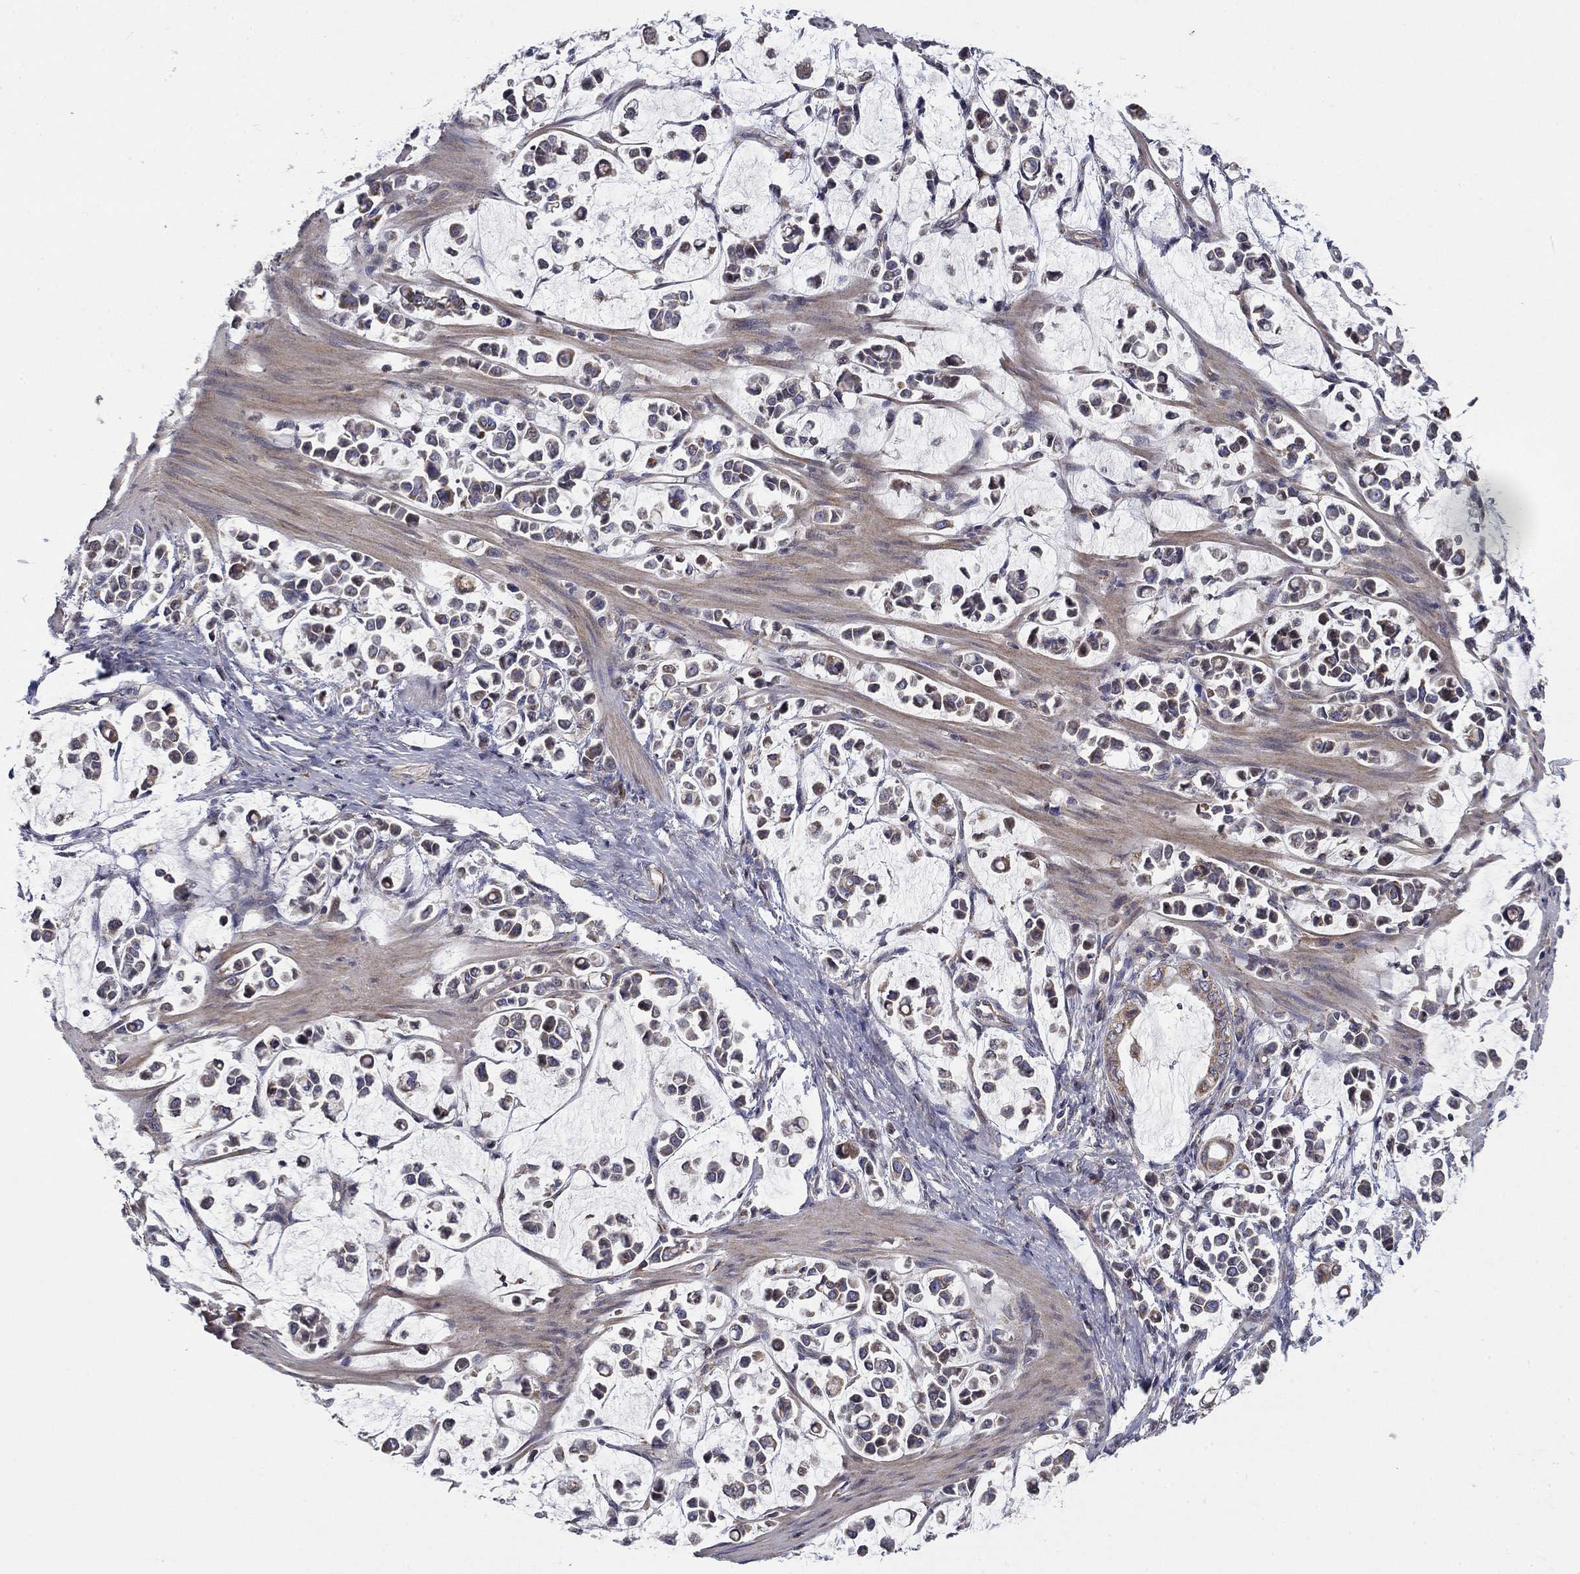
{"staining": {"intensity": "negative", "quantity": "none", "location": "none"}, "tissue": "stomach cancer", "cell_type": "Tumor cells", "image_type": "cancer", "snomed": [{"axis": "morphology", "description": "Adenocarcinoma, NOS"}, {"axis": "topography", "description": "Stomach"}], "caption": "Tumor cells show no significant protein positivity in stomach cancer.", "gene": "MMAA", "patient": {"sex": "male", "age": 82}}